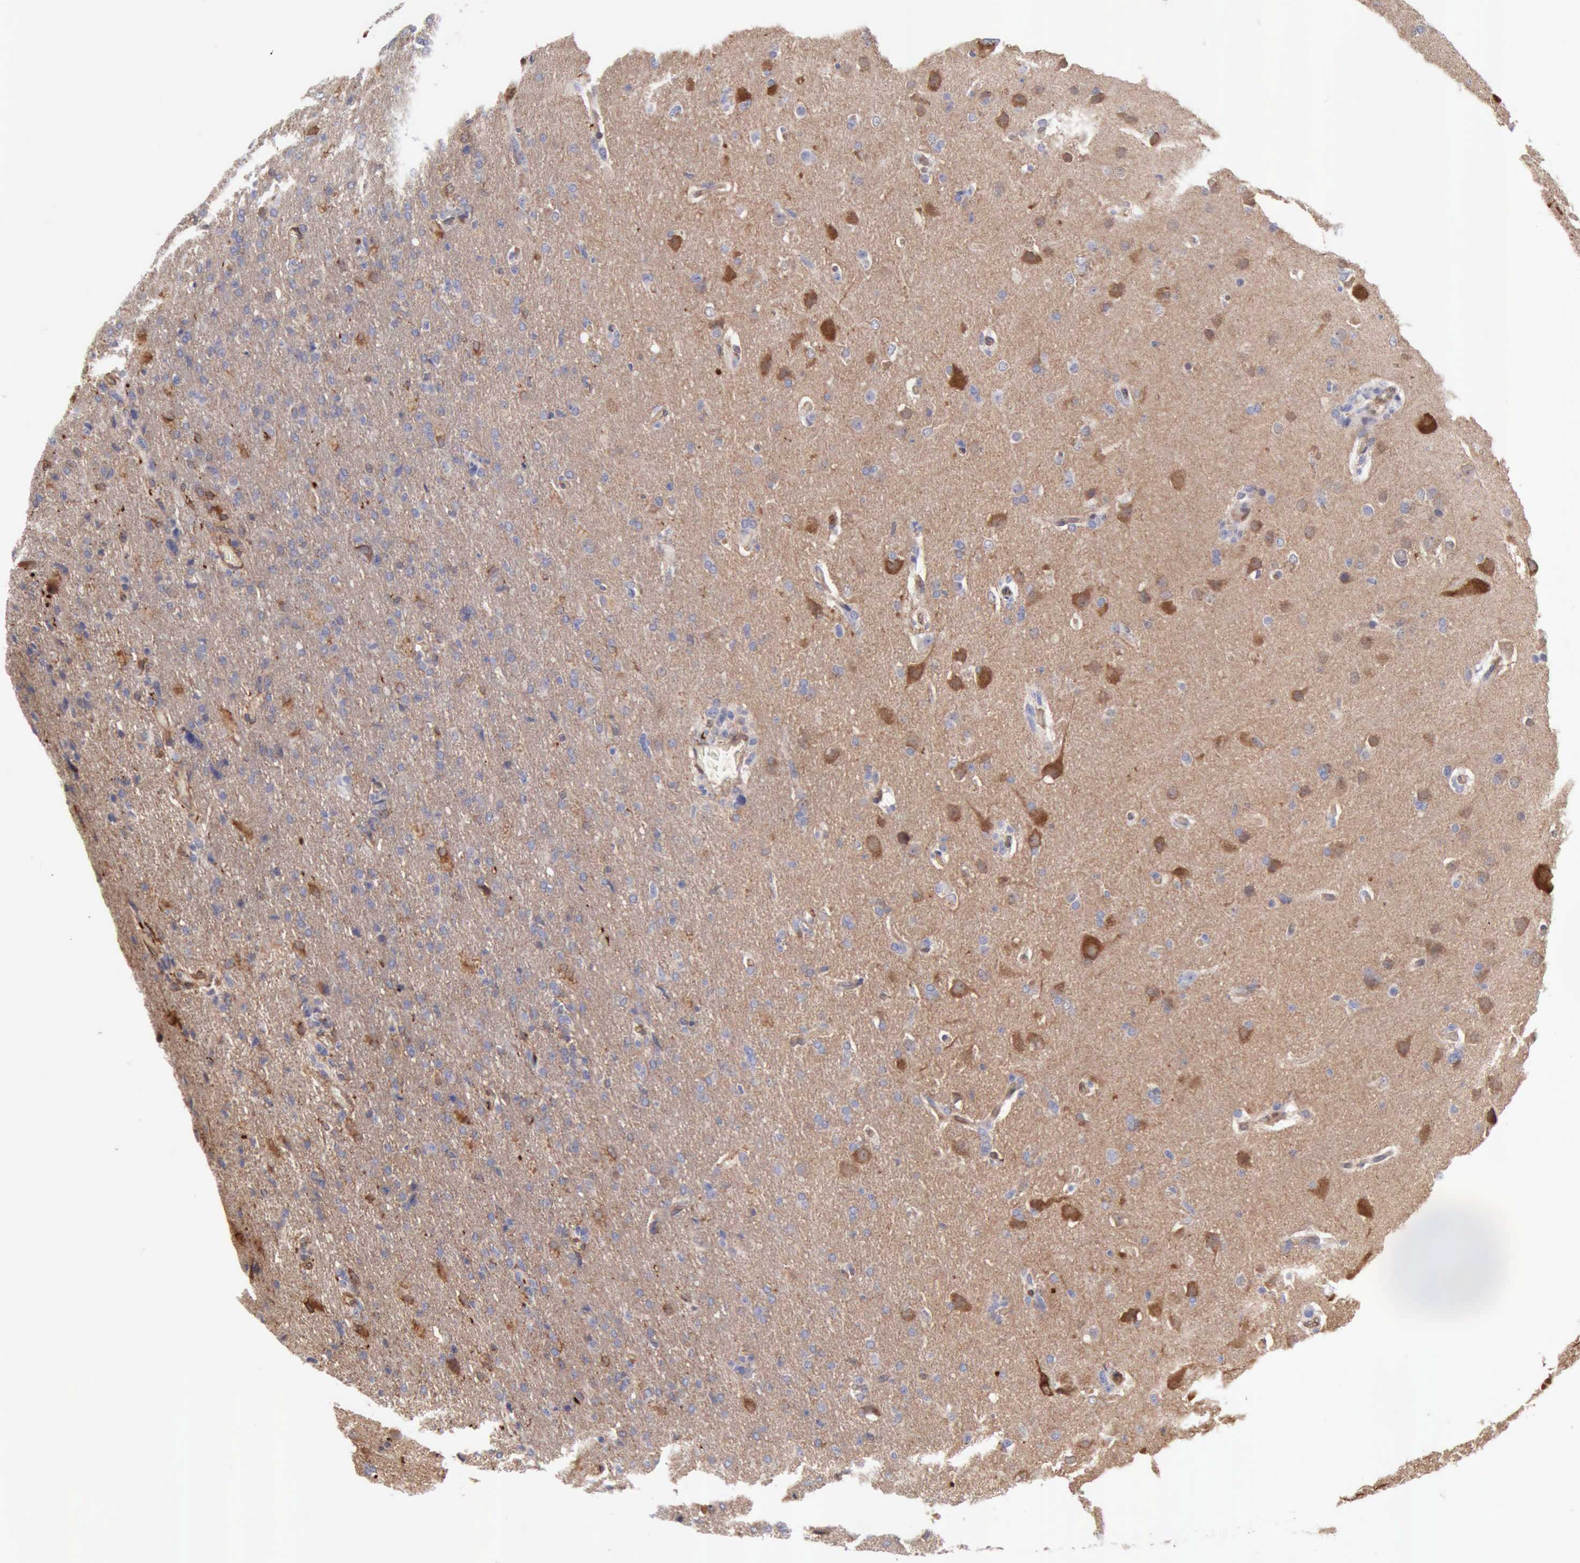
{"staining": {"intensity": "moderate", "quantity": ">75%", "location": "cytoplasmic/membranous,nuclear"}, "tissue": "glioma", "cell_type": "Tumor cells", "image_type": "cancer", "snomed": [{"axis": "morphology", "description": "Glioma, malignant, High grade"}, {"axis": "topography", "description": "Brain"}], "caption": "Protein staining of glioma tissue shows moderate cytoplasmic/membranous and nuclear staining in approximately >75% of tumor cells. Using DAB (3,3'-diaminobenzidine) (brown) and hematoxylin (blue) stains, captured at high magnification using brightfield microscopy.", "gene": "APOL2", "patient": {"sex": "male", "age": 68}}